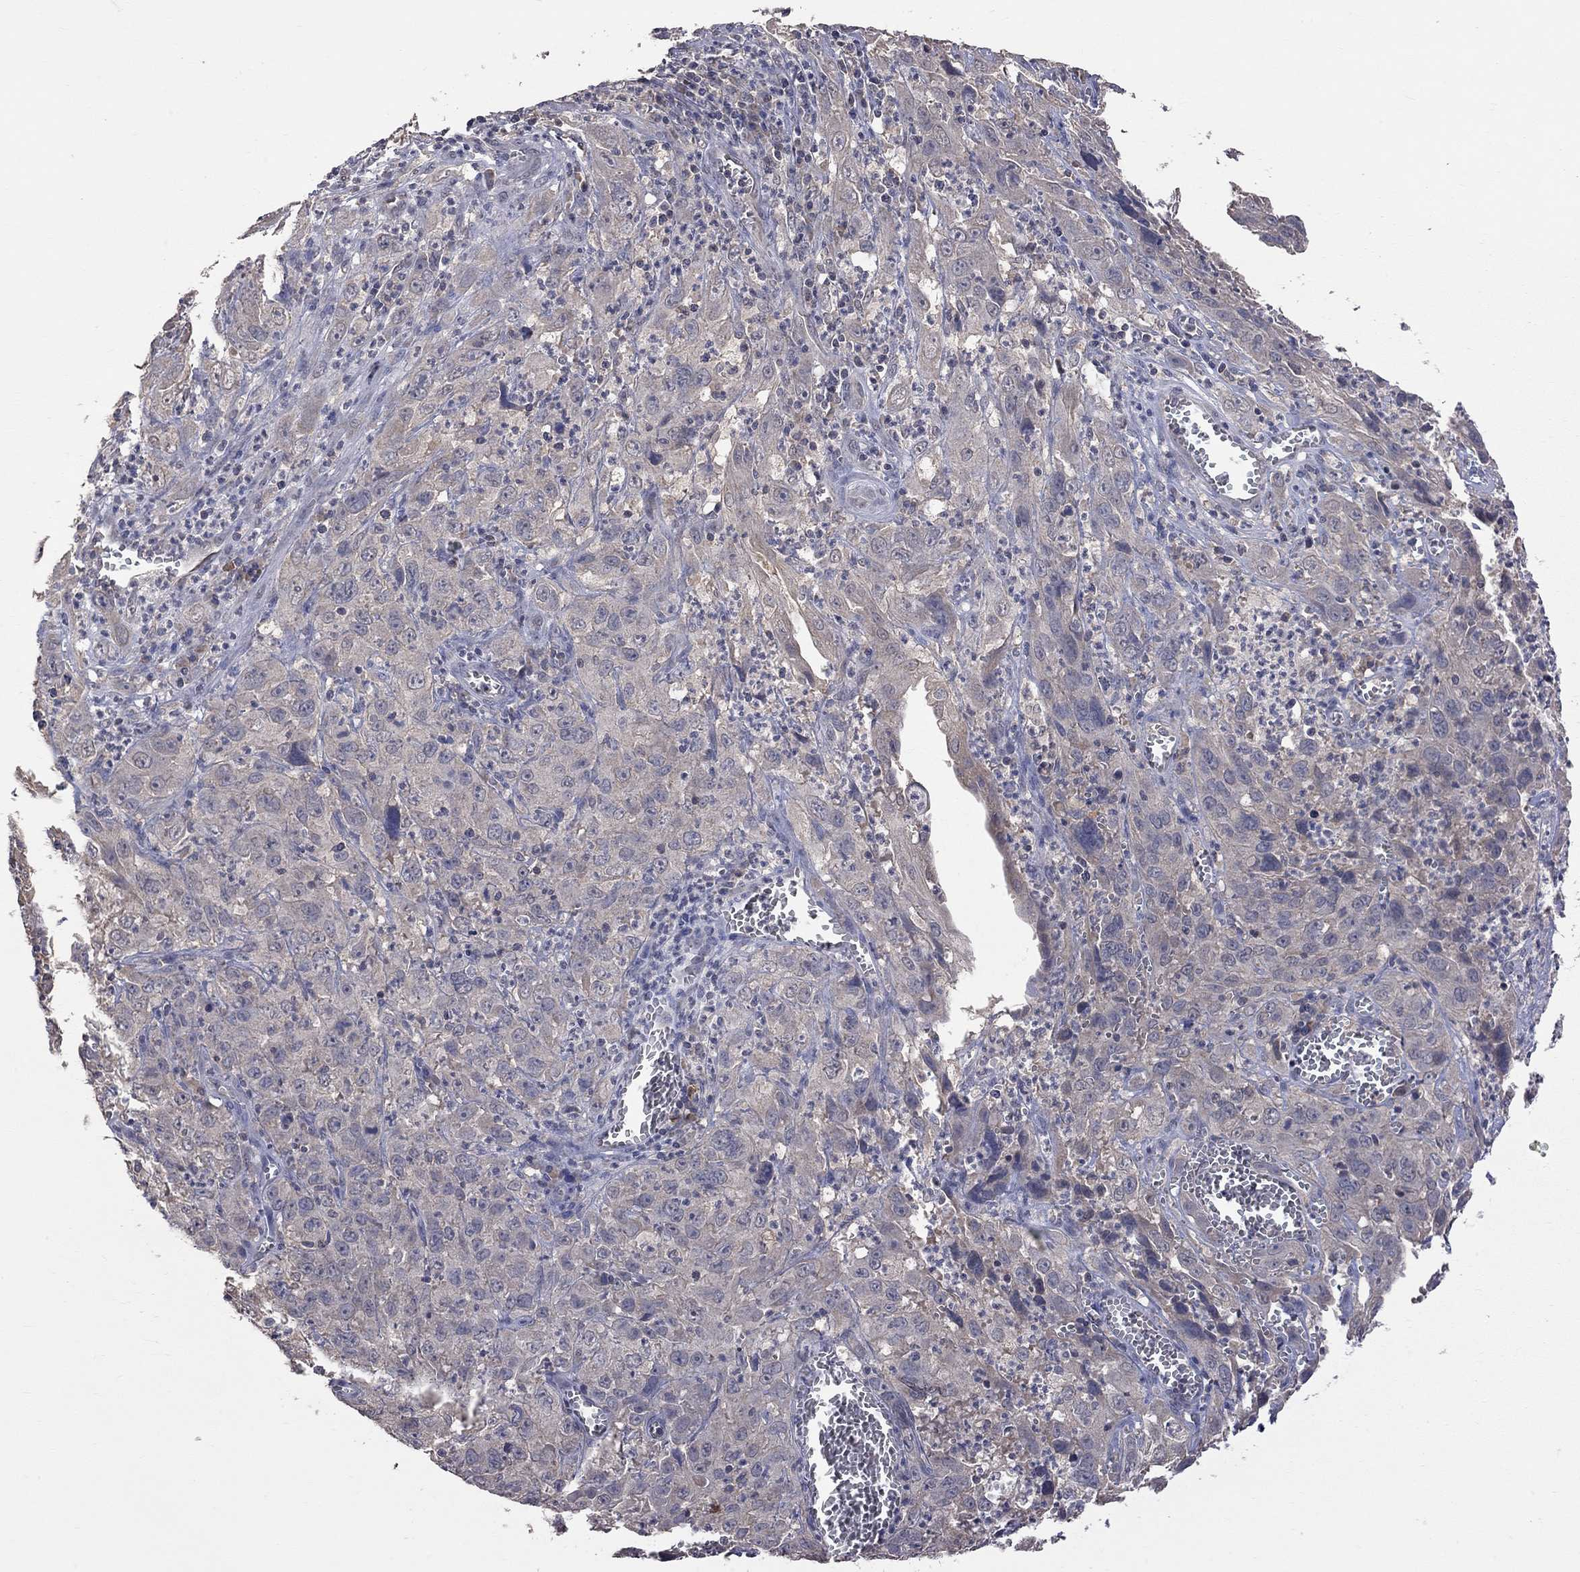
{"staining": {"intensity": "negative", "quantity": "none", "location": "none"}, "tissue": "cervical cancer", "cell_type": "Tumor cells", "image_type": "cancer", "snomed": [{"axis": "morphology", "description": "Squamous cell carcinoma, NOS"}, {"axis": "topography", "description": "Cervix"}], "caption": "Tumor cells show no significant positivity in cervical cancer (squamous cell carcinoma).", "gene": "HTR6", "patient": {"sex": "female", "age": 32}}